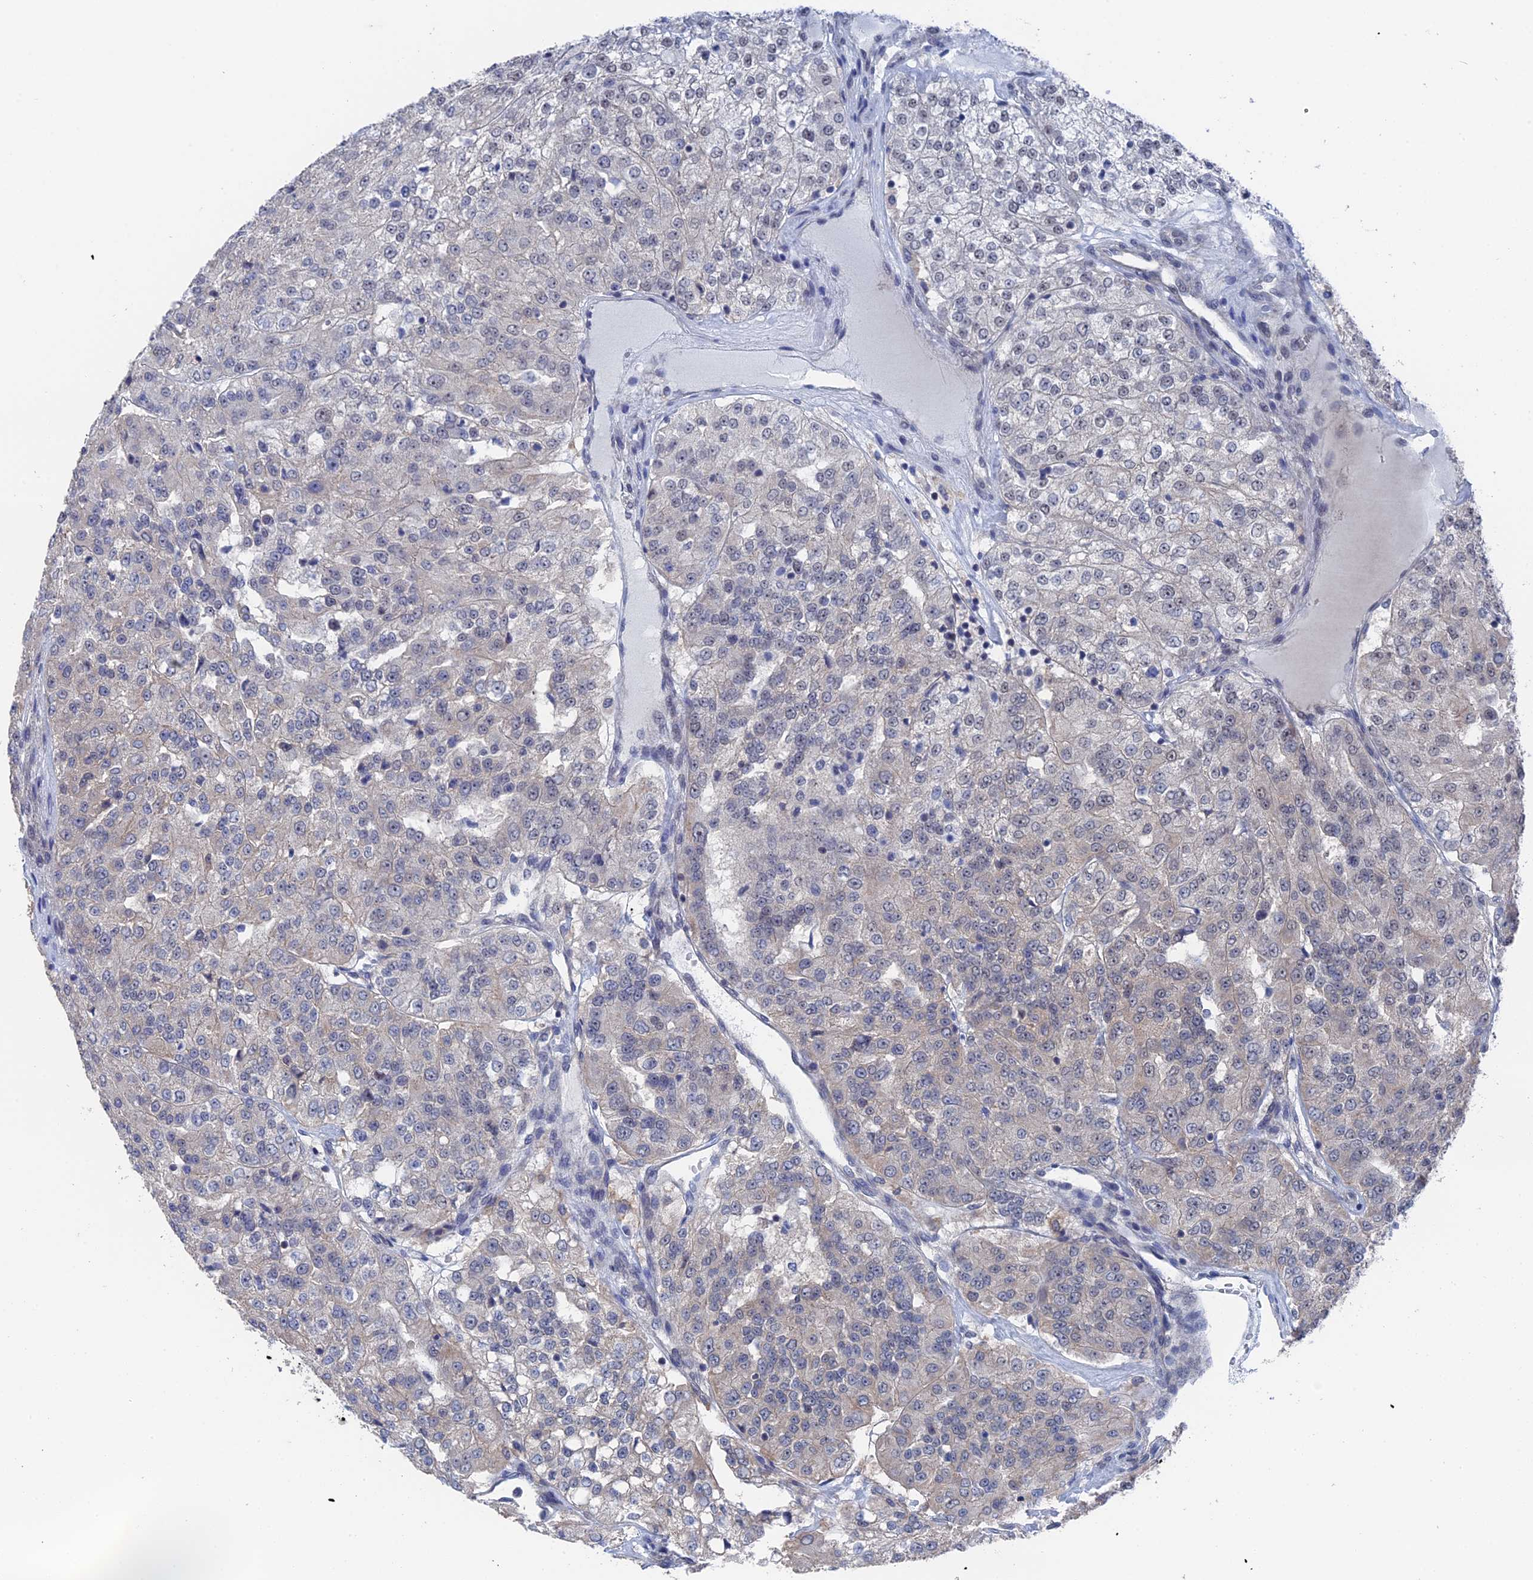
{"staining": {"intensity": "weak", "quantity": "25%-75%", "location": "nuclear"}, "tissue": "renal cancer", "cell_type": "Tumor cells", "image_type": "cancer", "snomed": [{"axis": "morphology", "description": "Adenocarcinoma, NOS"}, {"axis": "topography", "description": "Kidney"}], "caption": "Immunohistochemistry of adenocarcinoma (renal) shows low levels of weak nuclear expression in approximately 25%-75% of tumor cells. Using DAB (3,3'-diaminobenzidine) (brown) and hematoxylin (blue) stains, captured at high magnification using brightfield microscopy.", "gene": "TSSC4", "patient": {"sex": "female", "age": 63}}